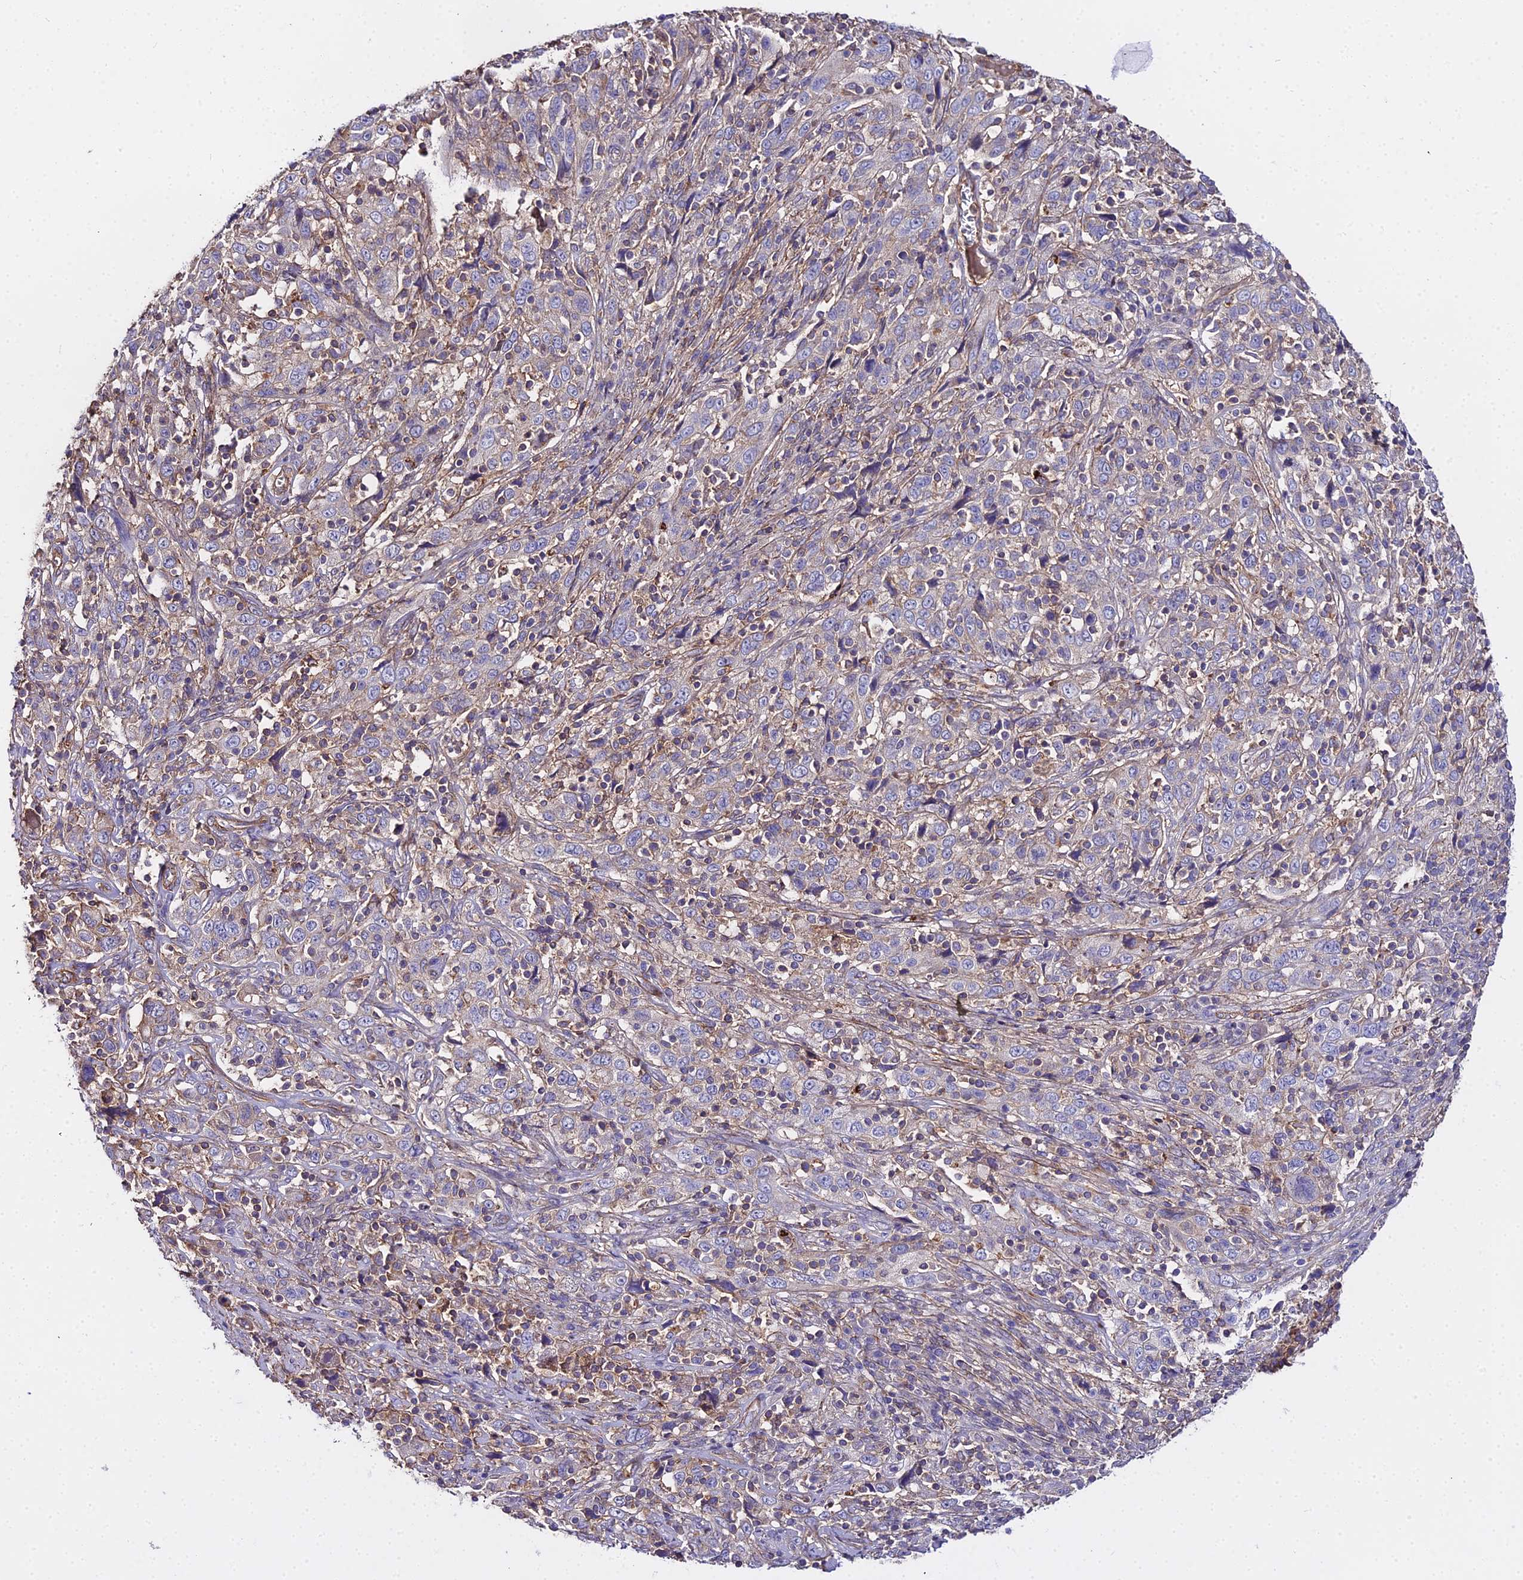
{"staining": {"intensity": "negative", "quantity": "none", "location": "none"}, "tissue": "cervical cancer", "cell_type": "Tumor cells", "image_type": "cancer", "snomed": [{"axis": "morphology", "description": "Squamous cell carcinoma, NOS"}, {"axis": "topography", "description": "Cervix"}], "caption": "High magnification brightfield microscopy of squamous cell carcinoma (cervical) stained with DAB (brown) and counterstained with hematoxylin (blue): tumor cells show no significant expression.", "gene": "GLYAT", "patient": {"sex": "female", "age": 46}}